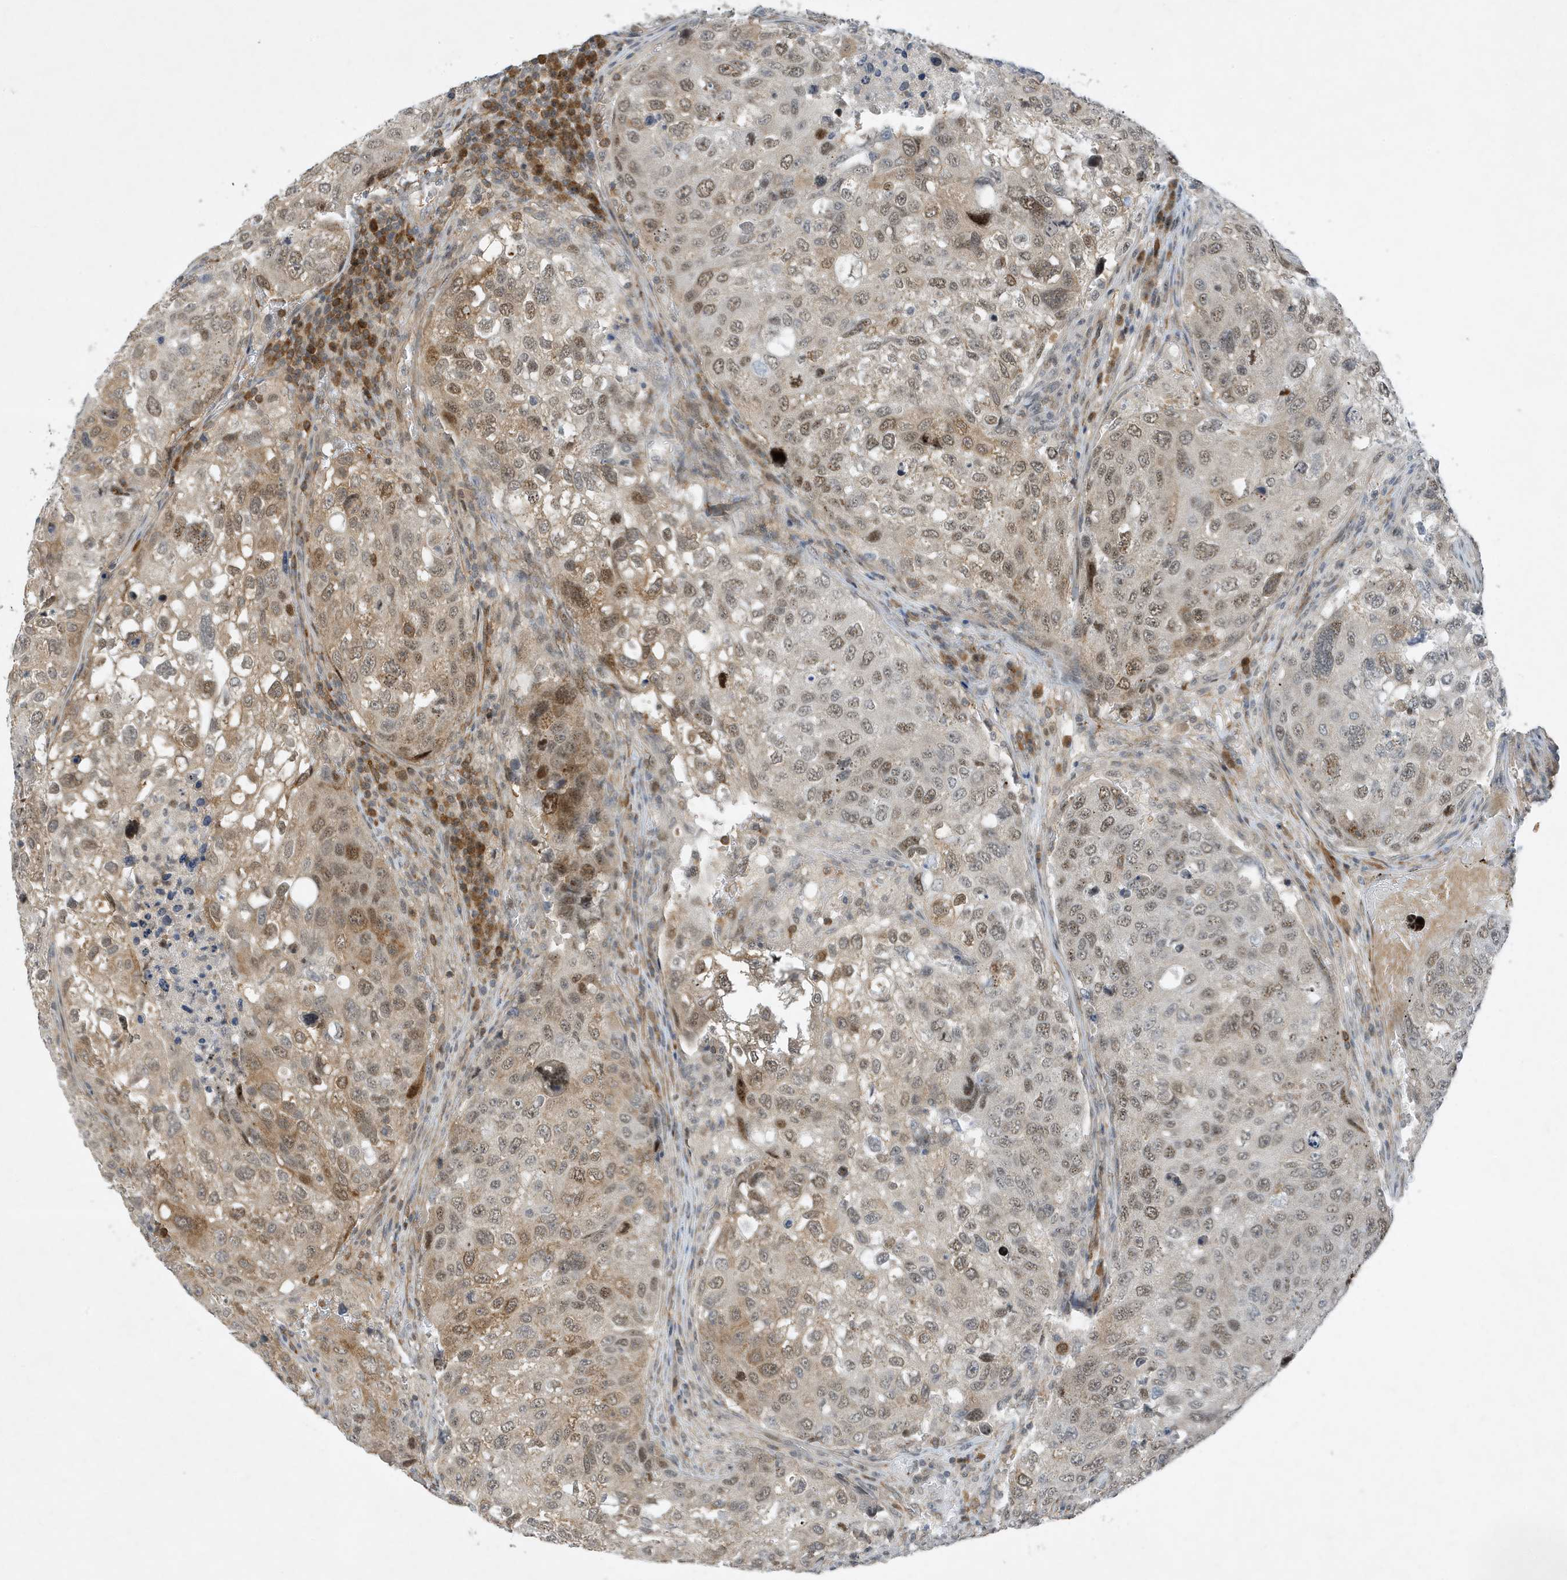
{"staining": {"intensity": "moderate", "quantity": "<25%", "location": "cytoplasmic/membranous,nuclear"}, "tissue": "urothelial cancer", "cell_type": "Tumor cells", "image_type": "cancer", "snomed": [{"axis": "morphology", "description": "Urothelial carcinoma, High grade"}, {"axis": "topography", "description": "Lymph node"}, {"axis": "topography", "description": "Urinary bladder"}], "caption": "IHC staining of urothelial carcinoma (high-grade), which reveals low levels of moderate cytoplasmic/membranous and nuclear positivity in approximately <25% of tumor cells indicating moderate cytoplasmic/membranous and nuclear protein expression. The staining was performed using DAB (3,3'-diaminobenzidine) (brown) for protein detection and nuclei were counterstained in hematoxylin (blue).", "gene": "MAST3", "patient": {"sex": "male", "age": 51}}